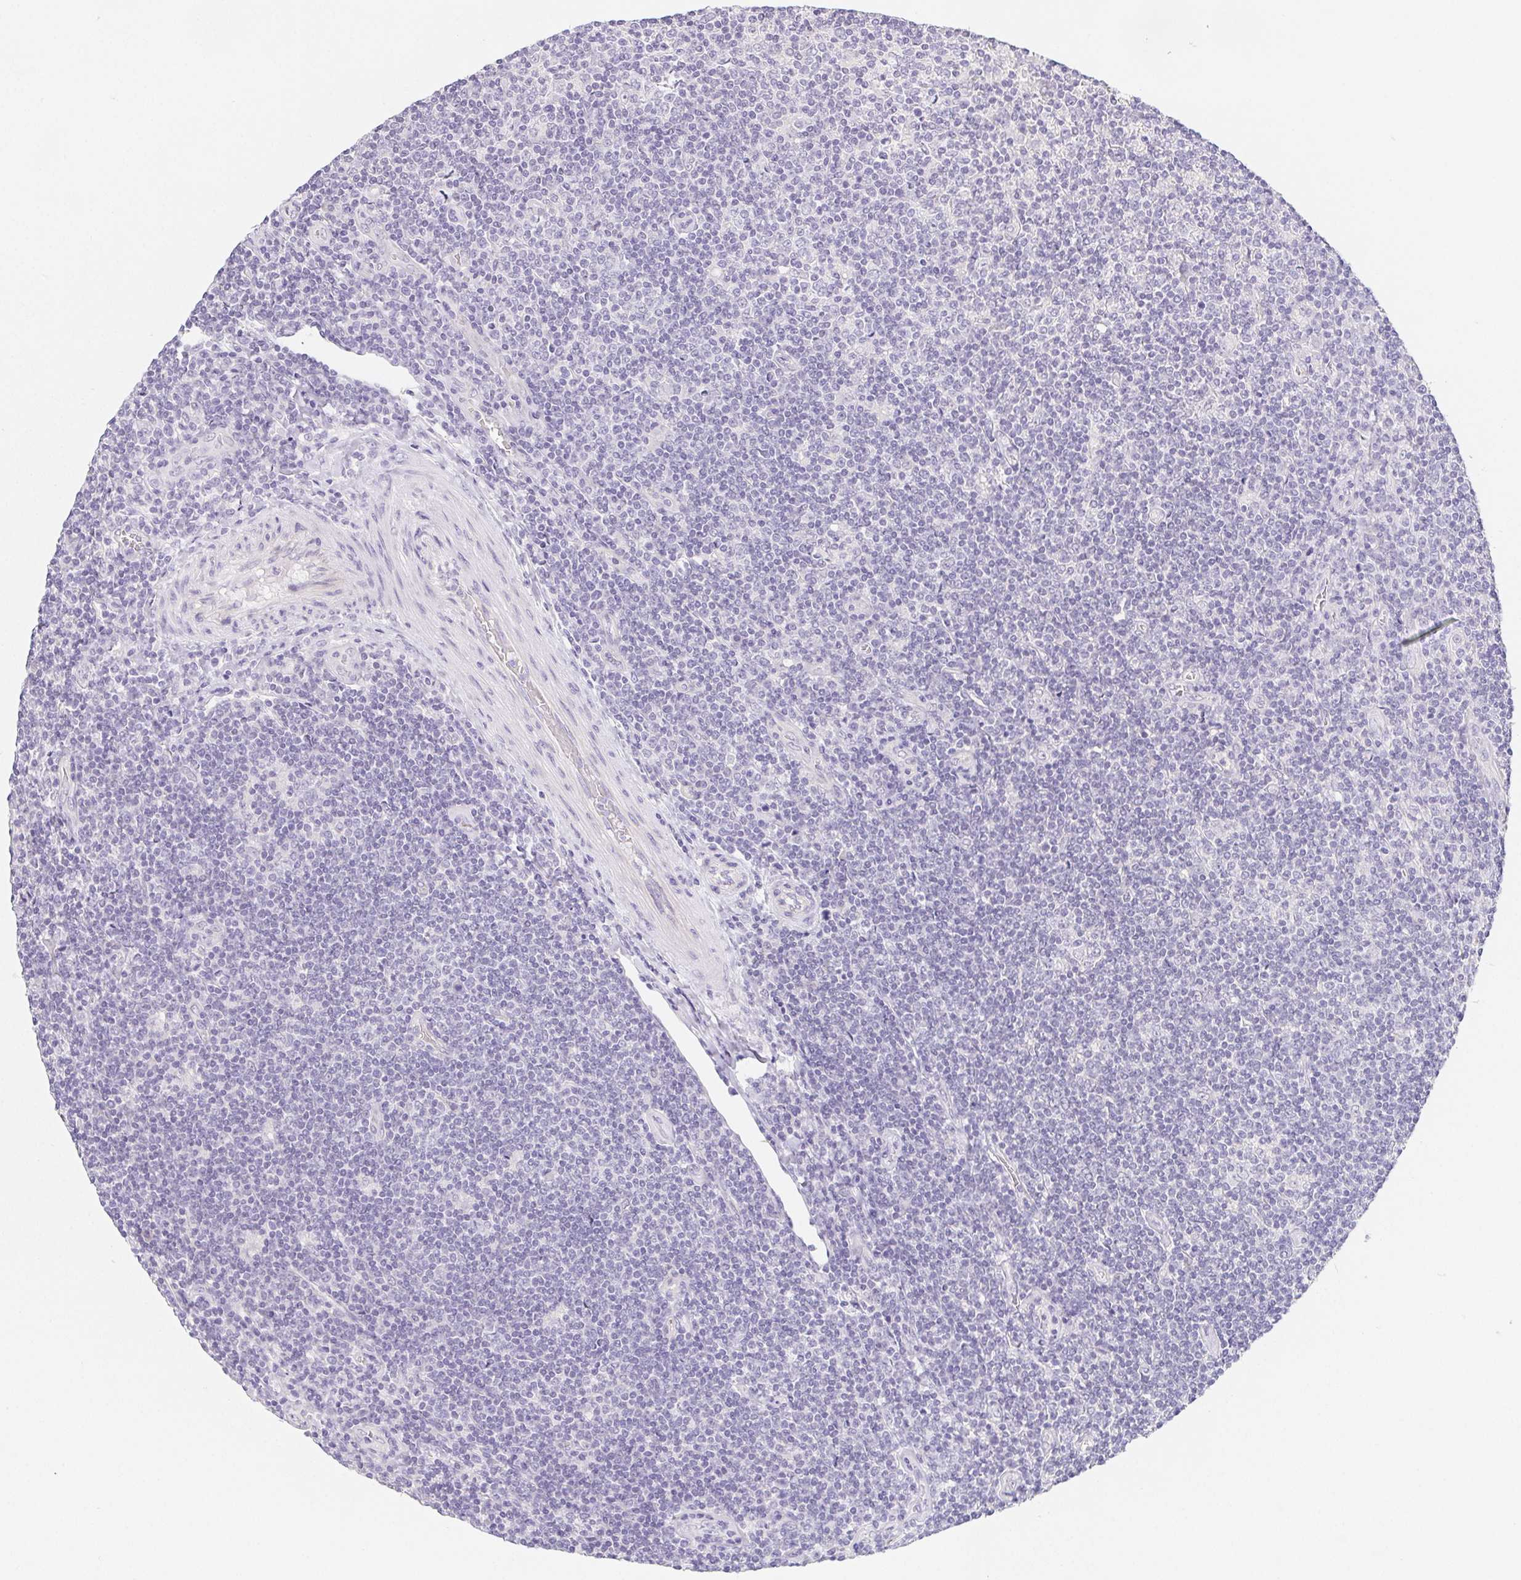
{"staining": {"intensity": "negative", "quantity": "none", "location": "none"}, "tissue": "lymphoma", "cell_type": "Tumor cells", "image_type": "cancer", "snomed": [{"axis": "morphology", "description": "Hodgkin's disease, NOS"}, {"axis": "topography", "description": "Lymph node"}], "caption": "Immunohistochemistry (IHC) of human lymphoma reveals no expression in tumor cells.", "gene": "ZBBX", "patient": {"sex": "male", "age": 40}}